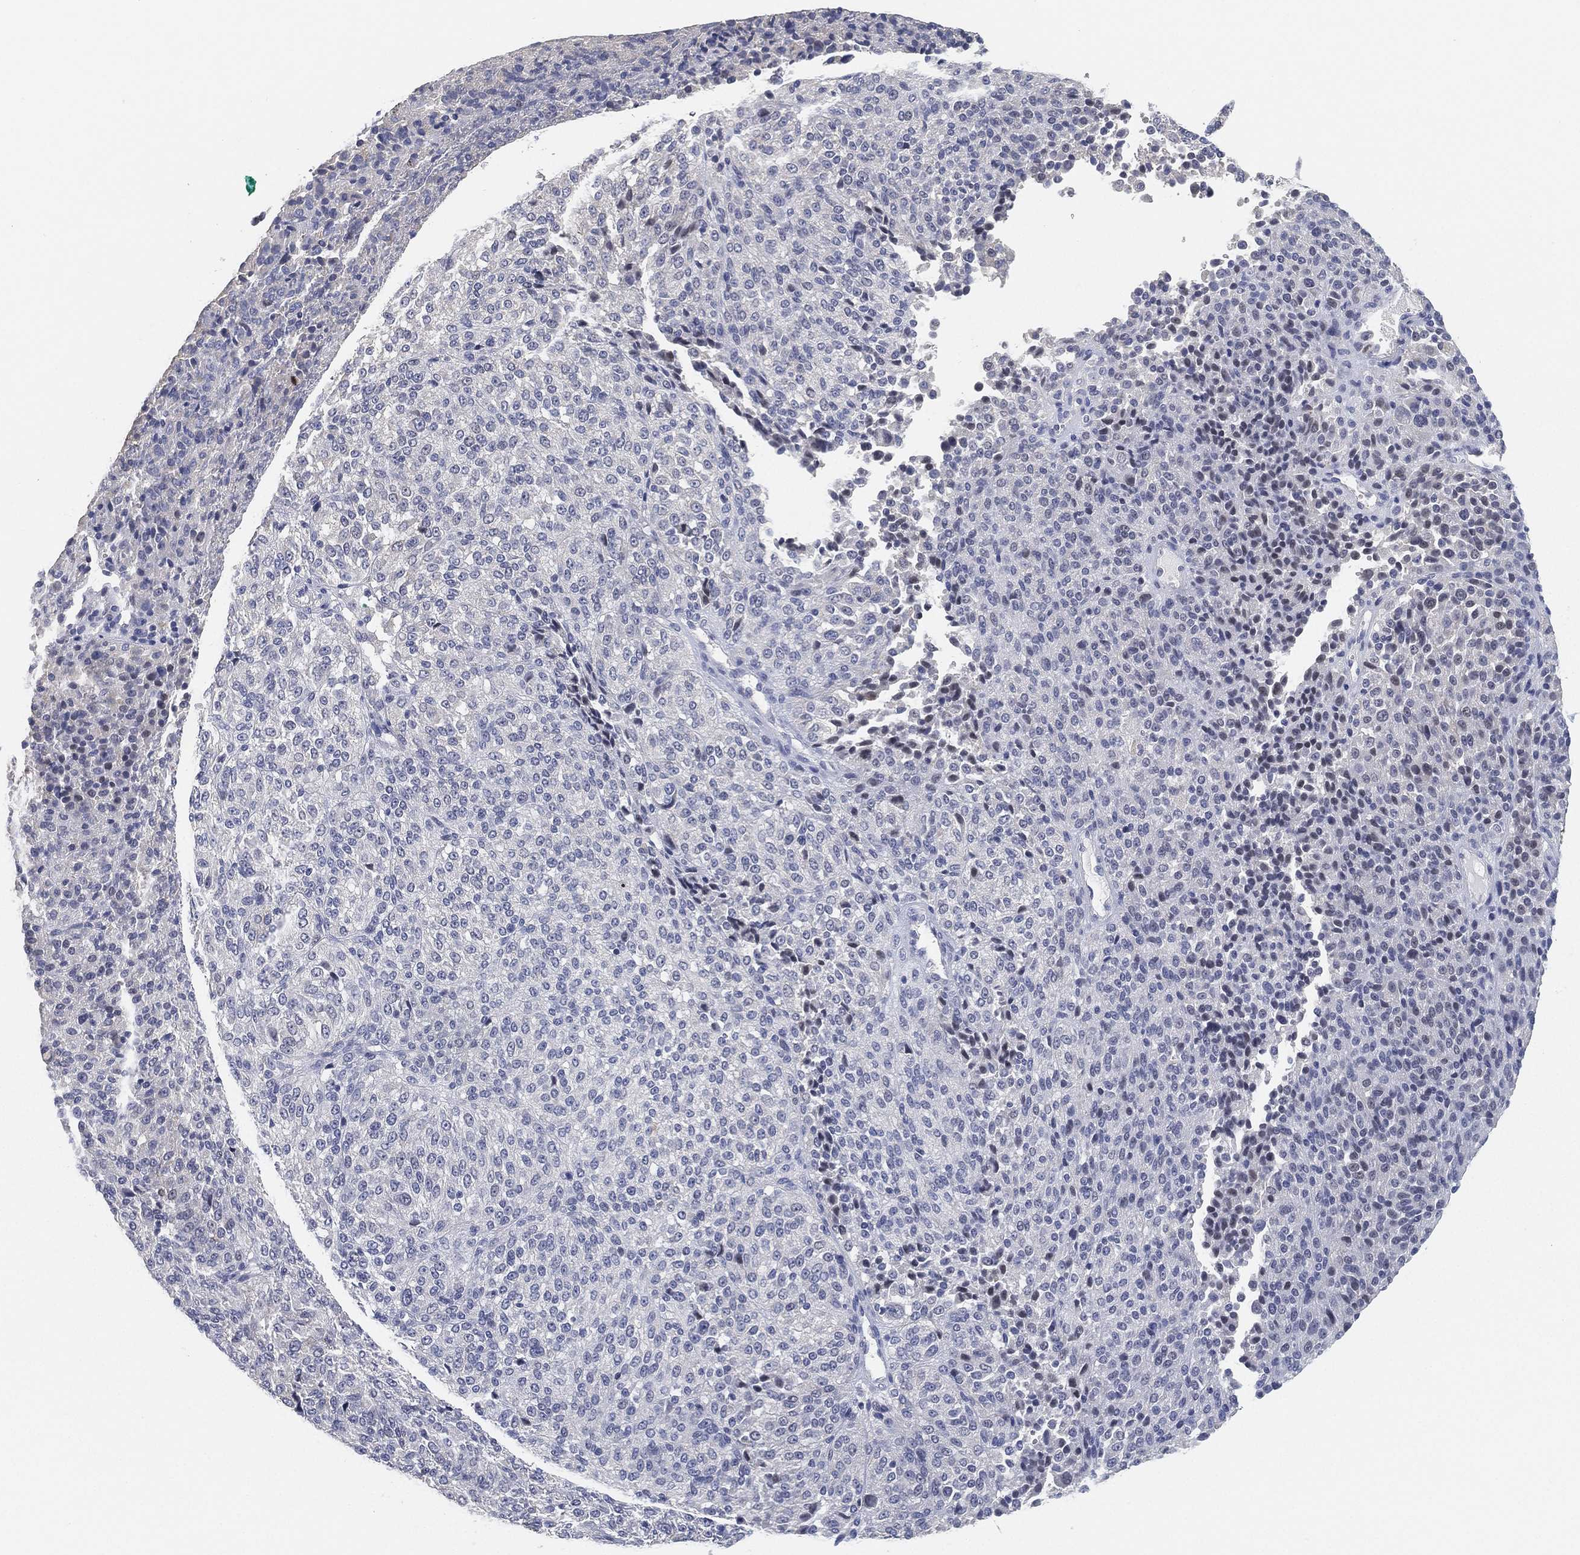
{"staining": {"intensity": "negative", "quantity": "none", "location": "none"}, "tissue": "melanoma", "cell_type": "Tumor cells", "image_type": "cancer", "snomed": [{"axis": "morphology", "description": "Malignant melanoma, Metastatic site"}, {"axis": "topography", "description": "Brain"}], "caption": "This is a histopathology image of IHC staining of malignant melanoma (metastatic site), which shows no positivity in tumor cells. (DAB (3,3'-diaminobenzidine) immunohistochemistry visualized using brightfield microscopy, high magnification).", "gene": "FAM187B", "patient": {"sex": "female", "age": 56}}